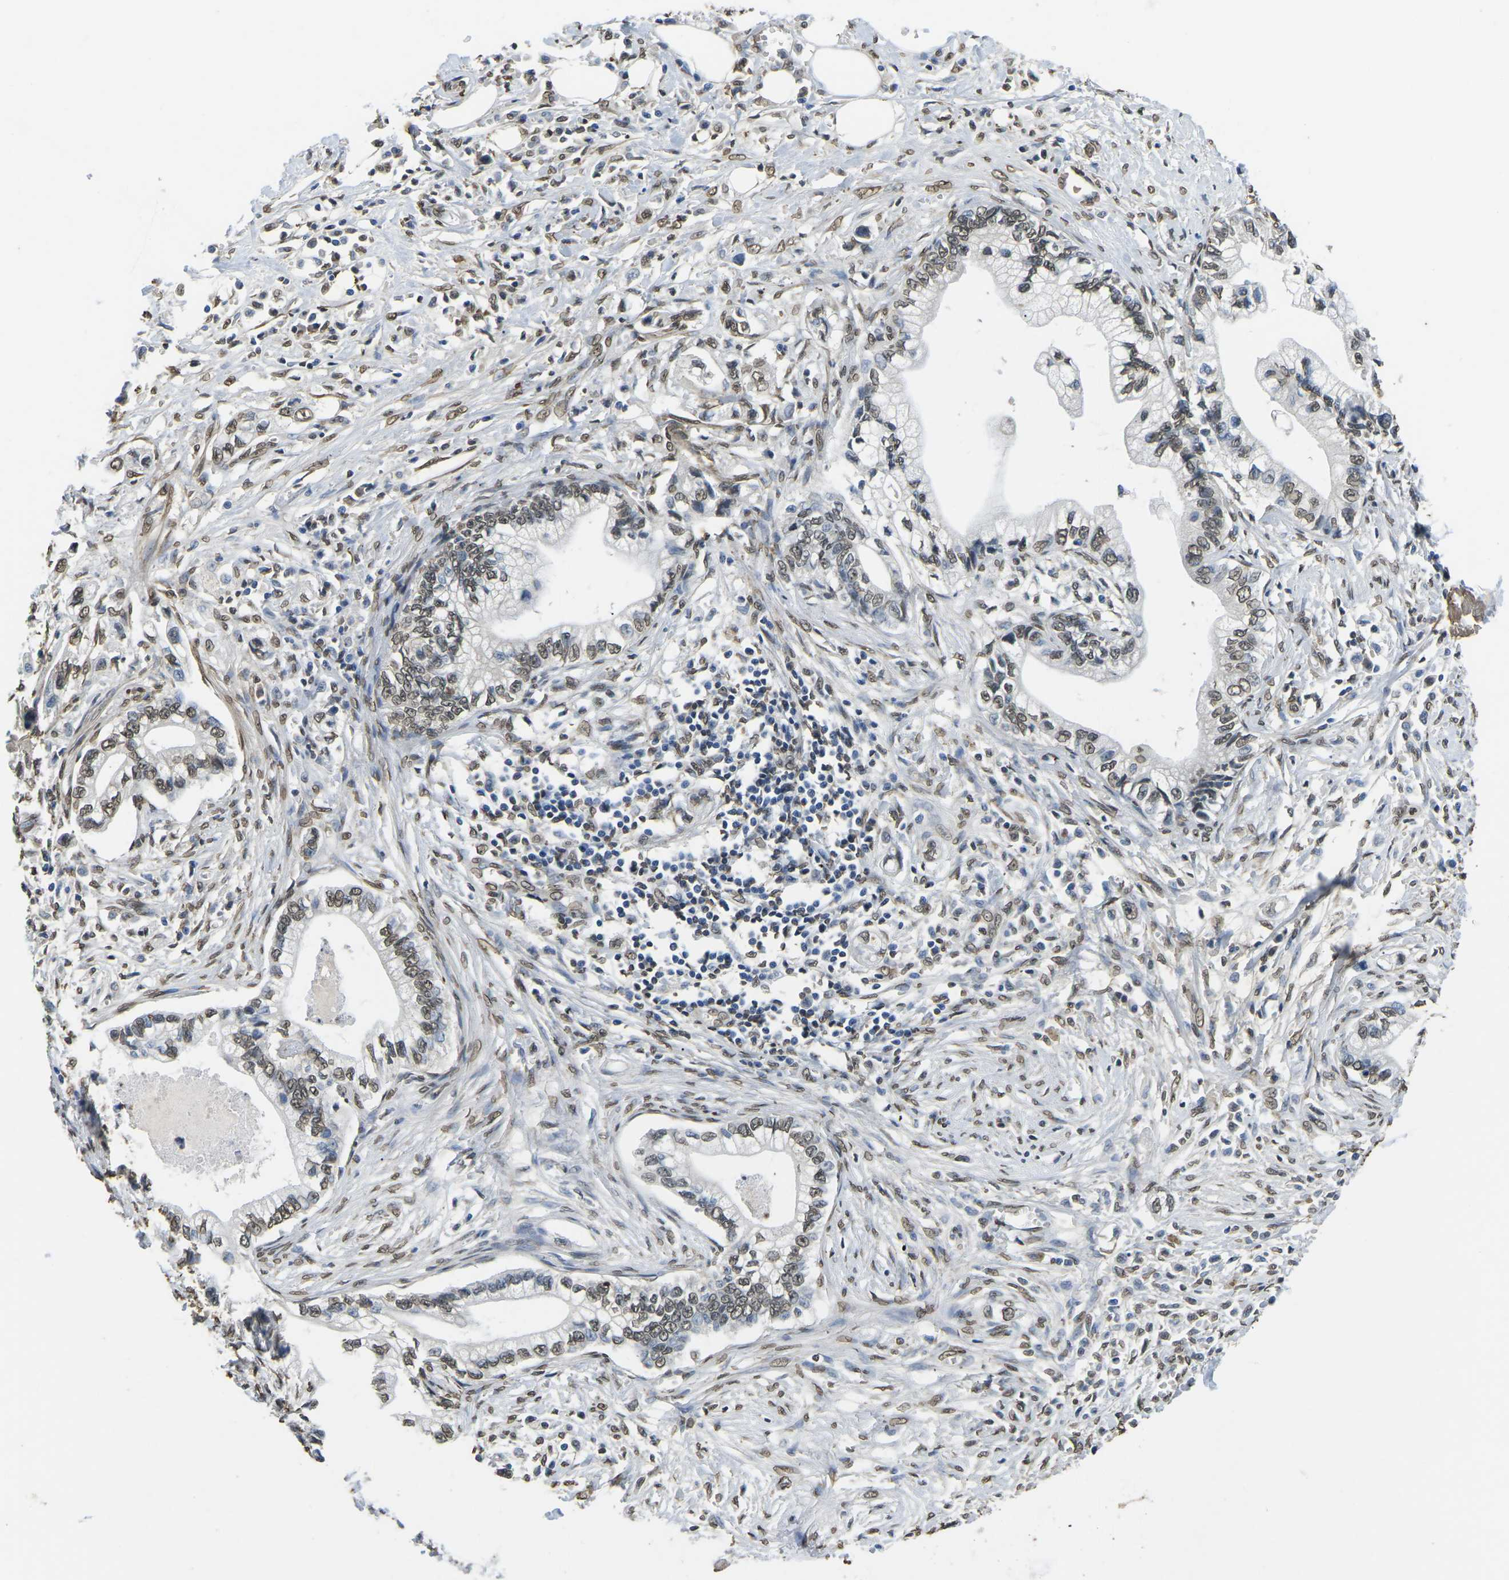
{"staining": {"intensity": "weak", "quantity": ">75%", "location": "nuclear"}, "tissue": "pancreatic cancer", "cell_type": "Tumor cells", "image_type": "cancer", "snomed": [{"axis": "morphology", "description": "Adenocarcinoma, NOS"}, {"axis": "topography", "description": "Pancreas"}], "caption": "Pancreatic cancer (adenocarcinoma) stained with DAB immunohistochemistry exhibits low levels of weak nuclear expression in approximately >75% of tumor cells.", "gene": "SCNN1B", "patient": {"sex": "male", "age": 56}}